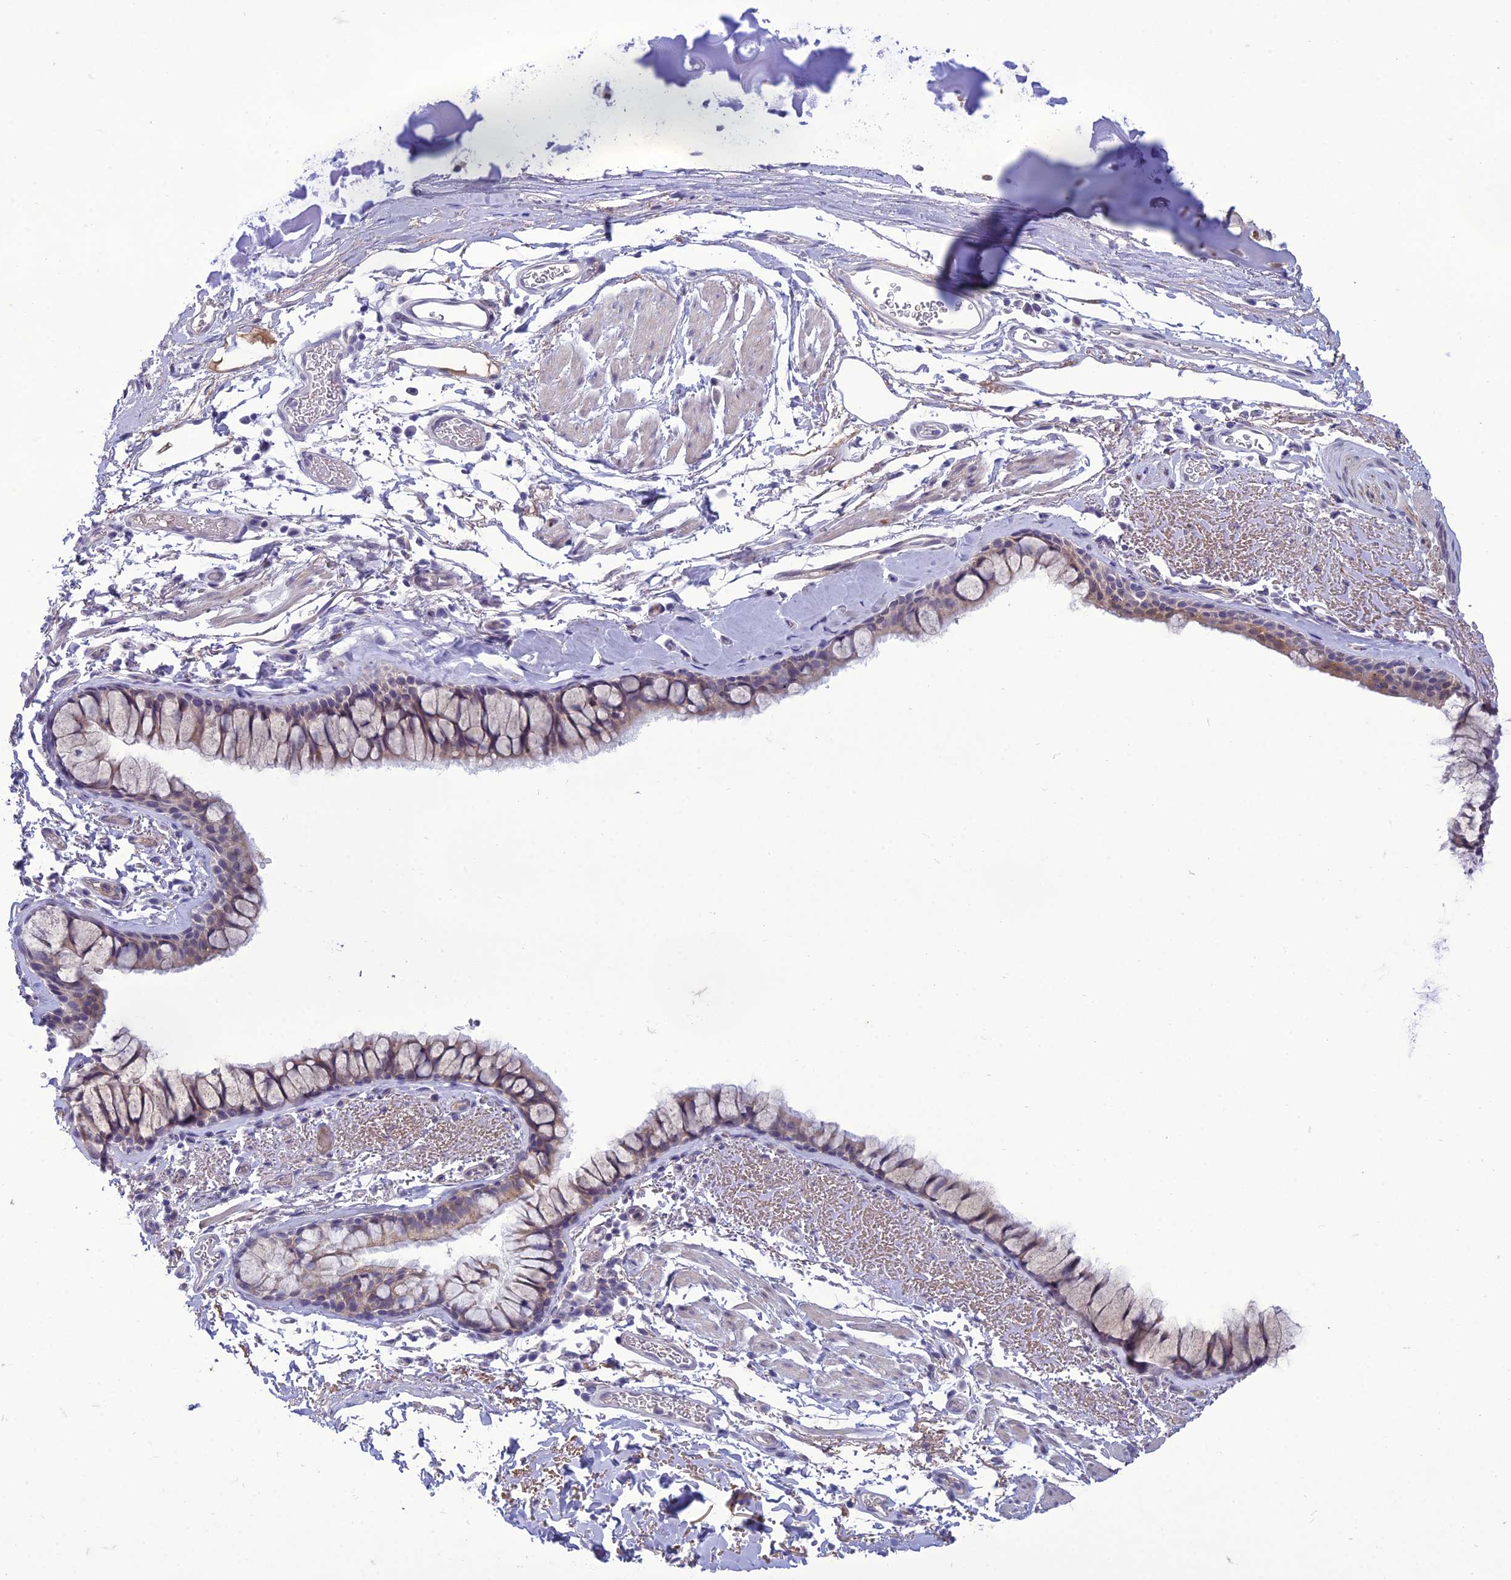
{"staining": {"intensity": "weak", "quantity": "<25%", "location": "cytoplasmic/membranous"}, "tissue": "bronchus", "cell_type": "Respiratory epithelial cells", "image_type": "normal", "snomed": [{"axis": "morphology", "description": "Normal tissue, NOS"}, {"axis": "topography", "description": "Bronchus"}], "caption": "A histopathology image of bronchus stained for a protein exhibits no brown staining in respiratory epithelial cells.", "gene": "ANKS4B", "patient": {"sex": "male", "age": 65}}